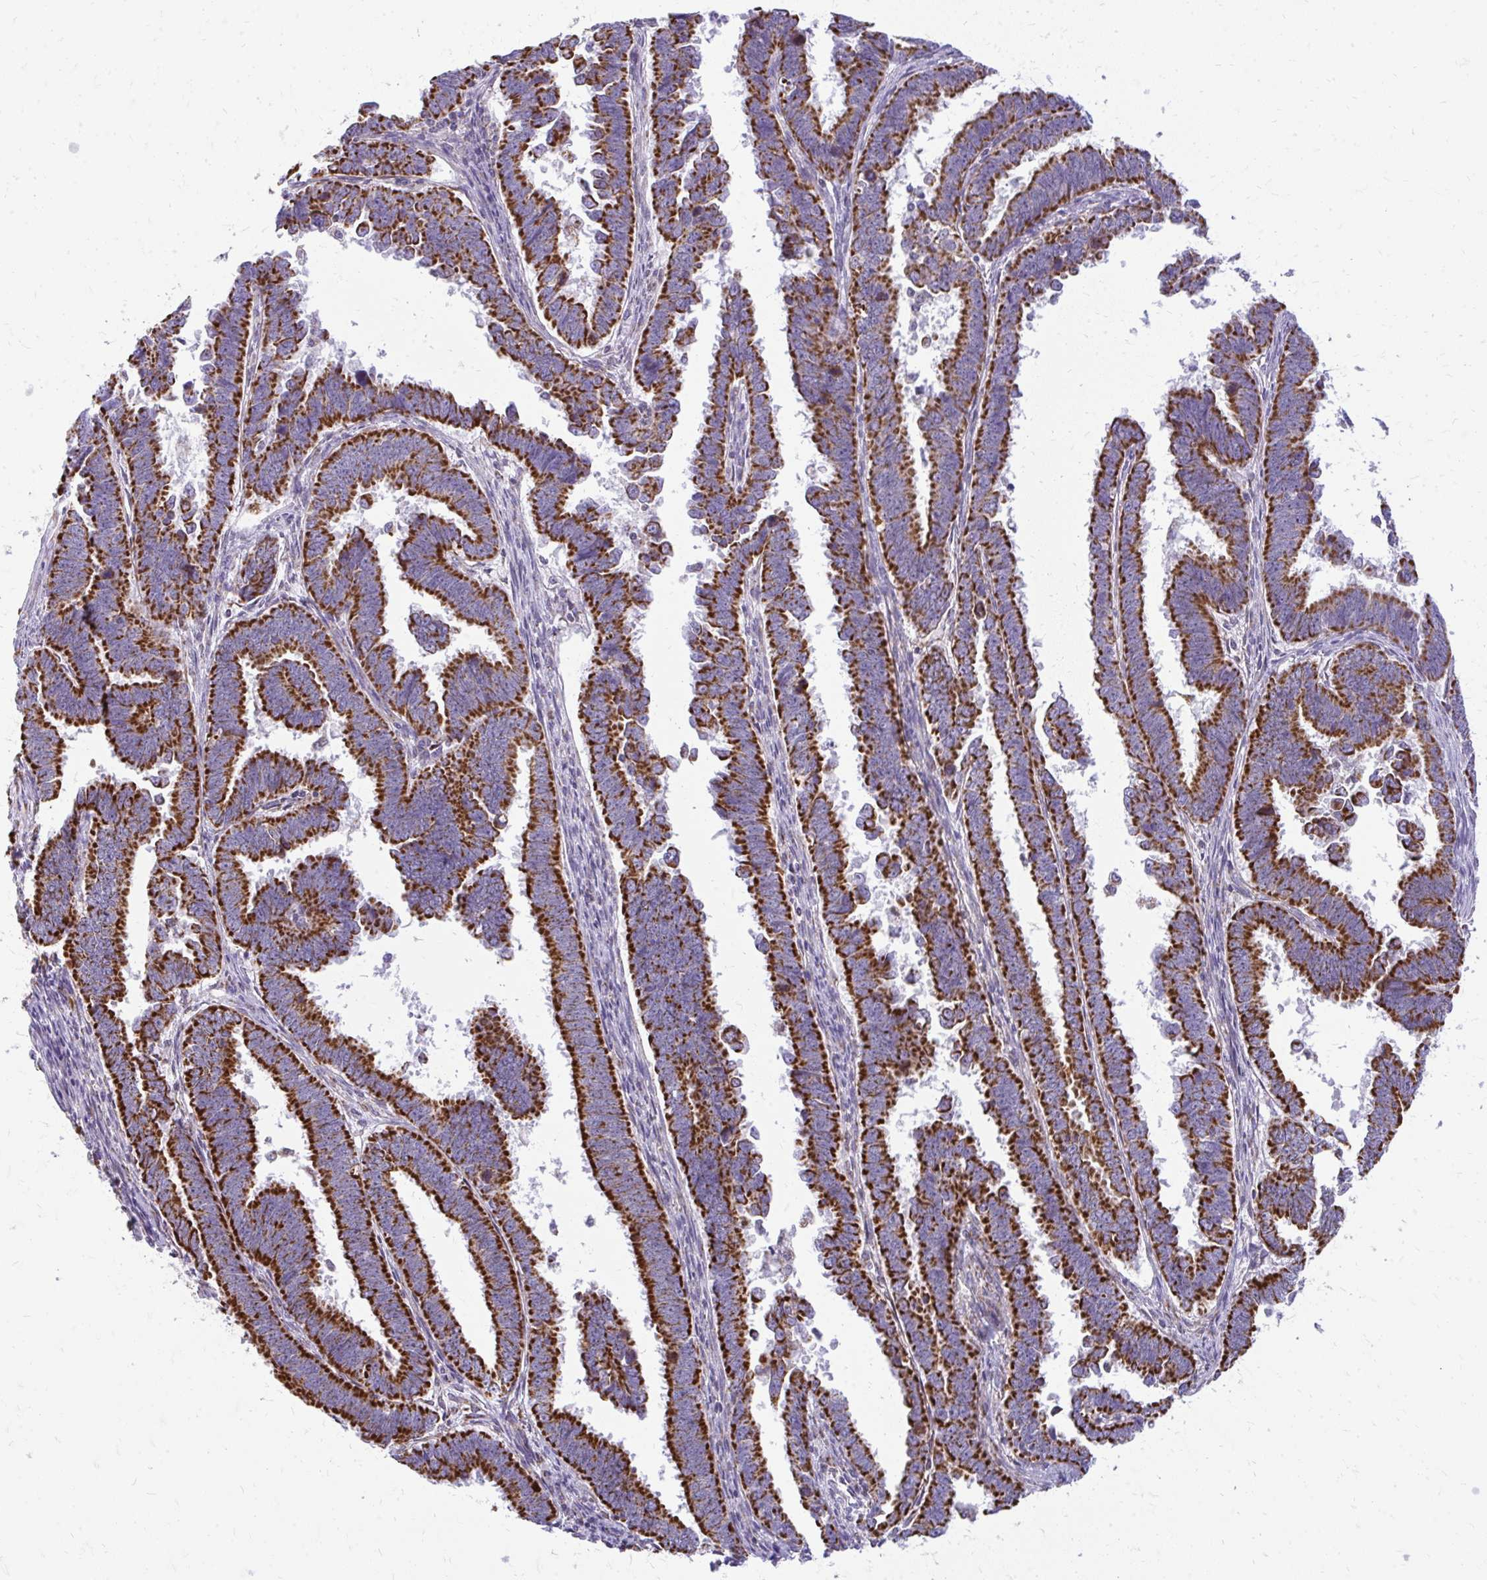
{"staining": {"intensity": "strong", "quantity": ">75%", "location": "cytoplasmic/membranous"}, "tissue": "endometrial cancer", "cell_type": "Tumor cells", "image_type": "cancer", "snomed": [{"axis": "morphology", "description": "Adenocarcinoma, NOS"}, {"axis": "topography", "description": "Endometrium"}], "caption": "Tumor cells display high levels of strong cytoplasmic/membranous positivity in approximately >75% of cells in human endometrial adenocarcinoma. The staining is performed using DAB (3,3'-diaminobenzidine) brown chromogen to label protein expression. The nuclei are counter-stained blue using hematoxylin.", "gene": "IFIT1", "patient": {"sex": "female", "age": 75}}